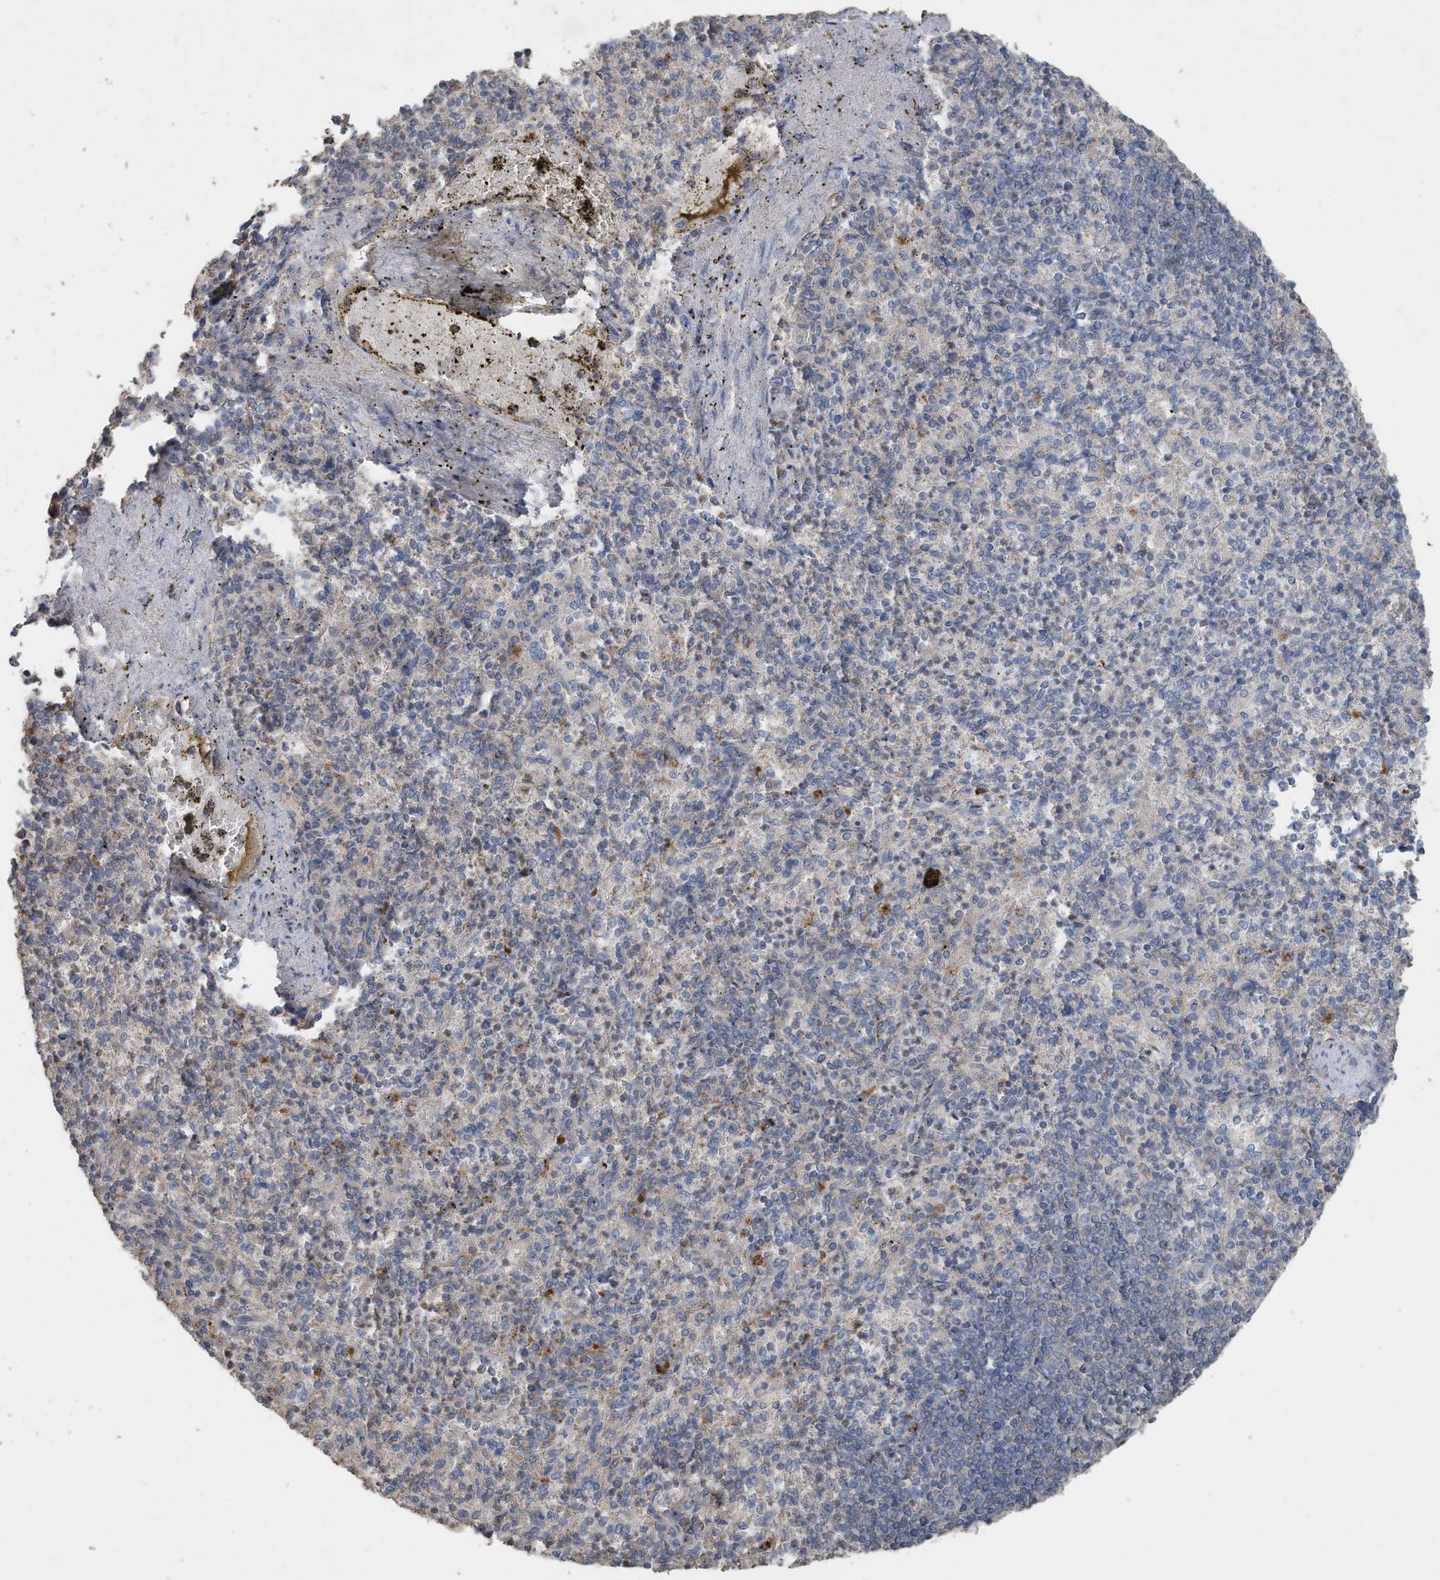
{"staining": {"intensity": "moderate", "quantity": "<25%", "location": "cytoplasmic/membranous"}, "tissue": "spleen", "cell_type": "Cells in red pulp", "image_type": "normal", "snomed": [{"axis": "morphology", "description": "Normal tissue, NOS"}, {"axis": "topography", "description": "Spleen"}], "caption": "Protein expression analysis of normal spleen shows moderate cytoplasmic/membranous positivity in about <25% of cells in red pulp.", "gene": "CAPN13", "patient": {"sex": "female", "age": 74}}